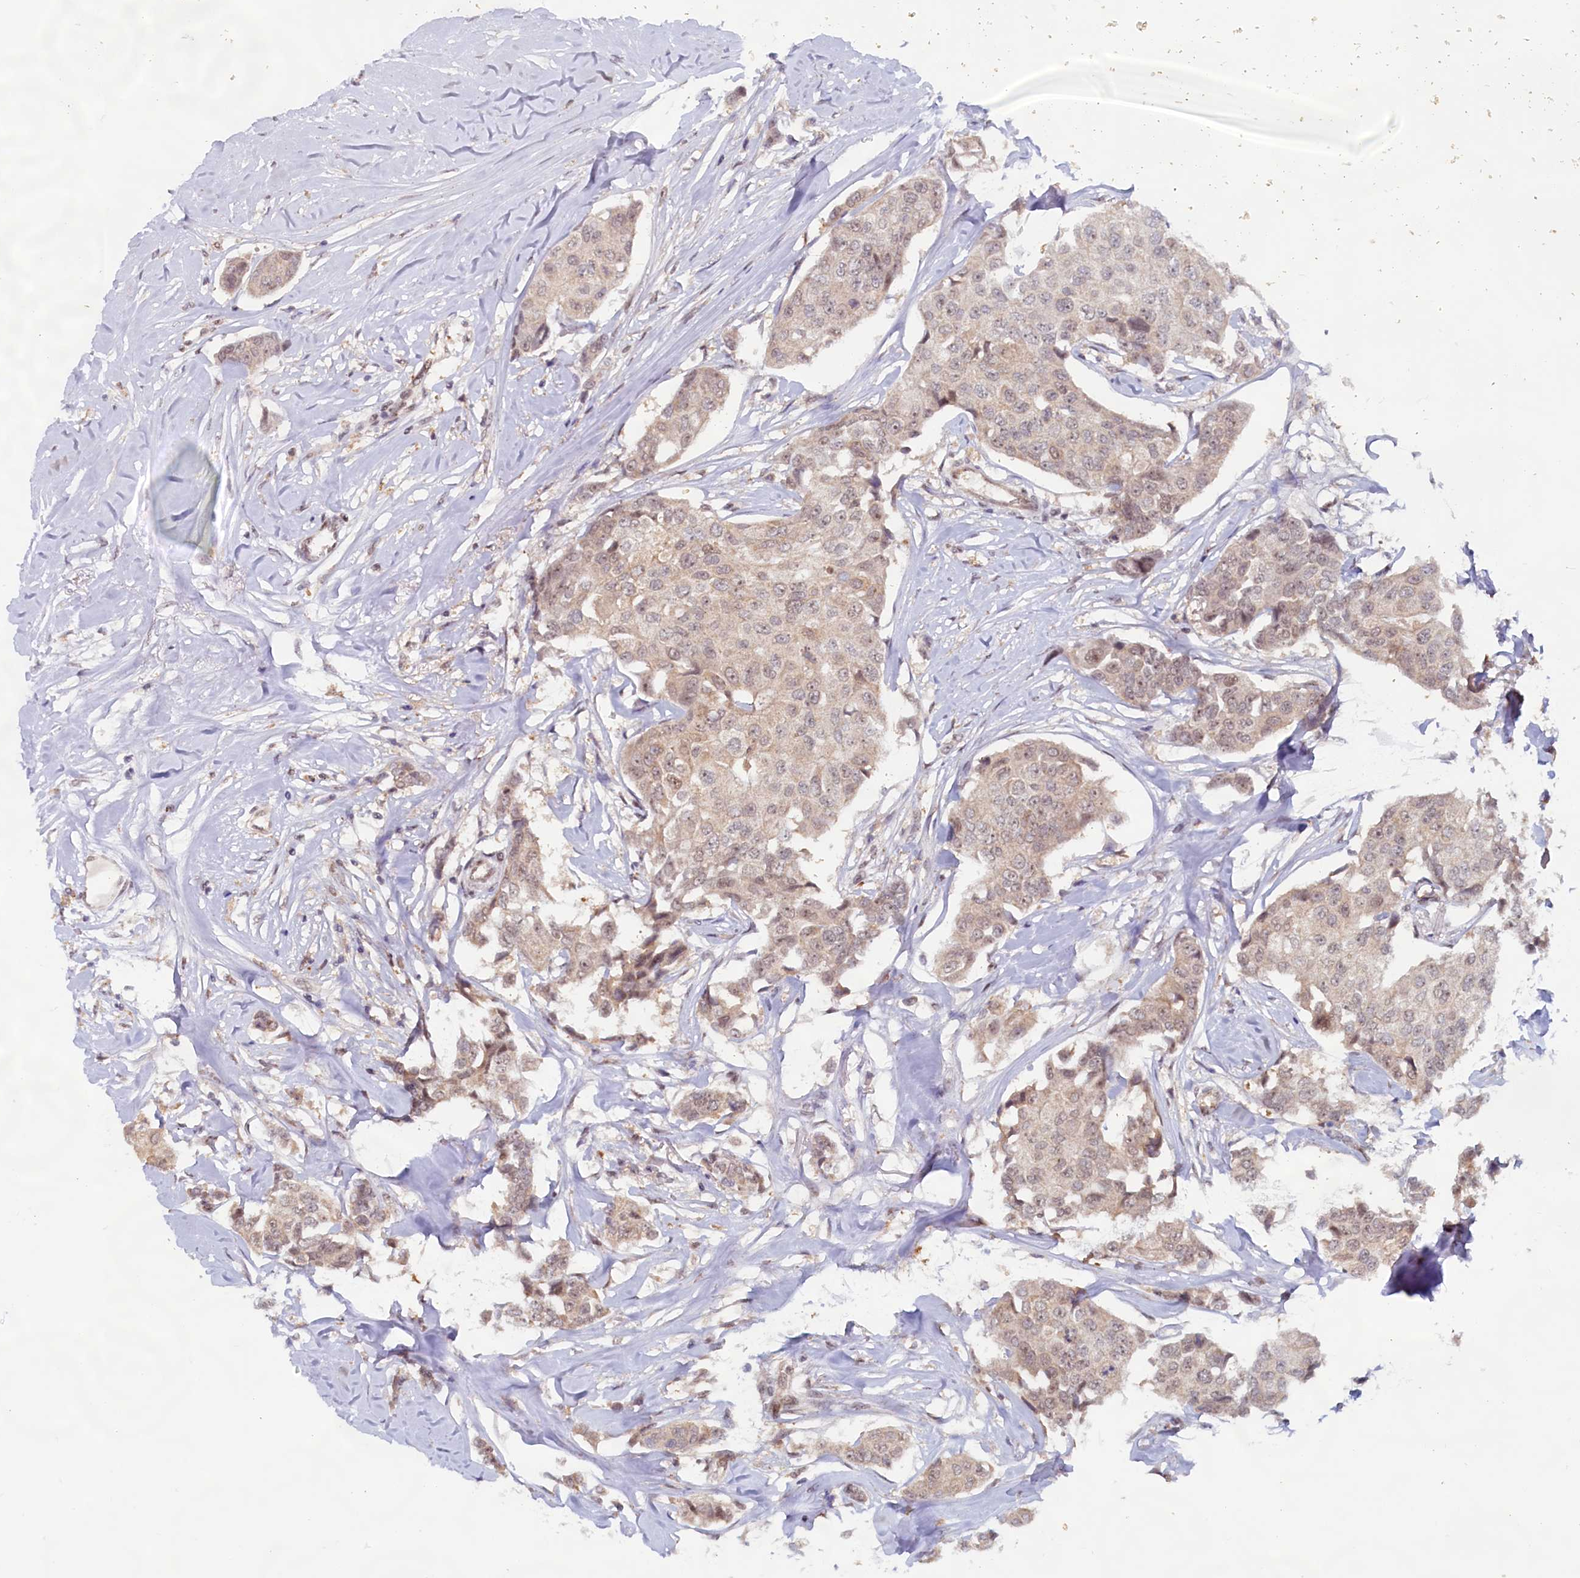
{"staining": {"intensity": "weak", "quantity": "25%-75%", "location": "cytoplasmic/membranous,nuclear"}, "tissue": "breast cancer", "cell_type": "Tumor cells", "image_type": "cancer", "snomed": [{"axis": "morphology", "description": "Duct carcinoma"}, {"axis": "topography", "description": "Breast"}], "caption": "This image exhibits immunohistochemistry (IHC) staining of breast intraductal carcinoma, with low weak cytoplasmic/membranous and nuclear expression in about 25%-75% of tumor cells.", "gene": "C1D", "patient": {"sex": "female", "age": 80}}